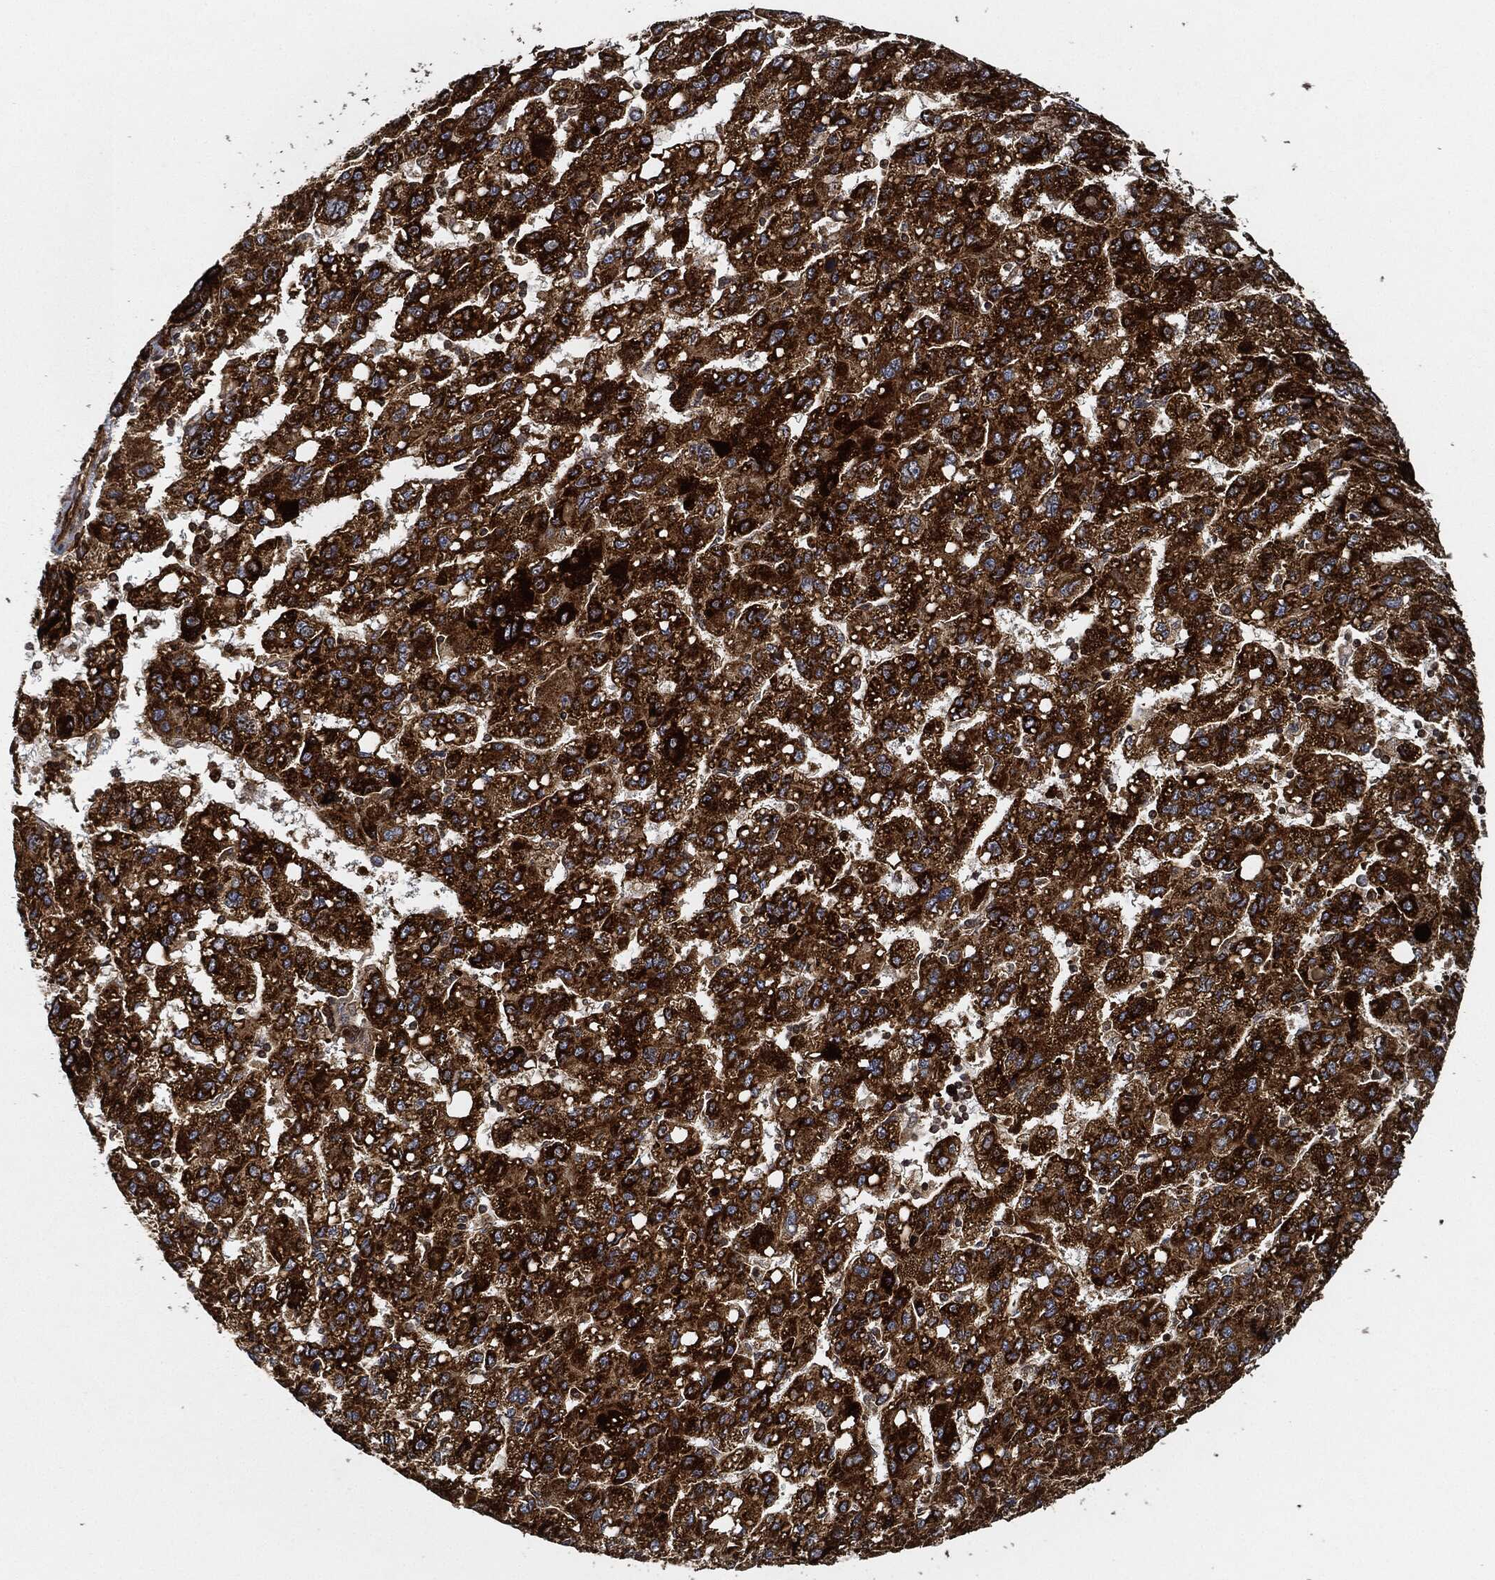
{"staining": {"intensity": "strong", "quantity": ">75%", "location": "cytoplasmic/membranous"}, "tissue": "liver cancer", "cell_type": "Tumor cells", "image_type": "cancer", "snomed": [{"axis": "morphology", "description": "Carcinoma, Hepatocellular, NOS"}, {"axis": "topography", "description": "Liver"}], "caption": "The immunohistochemical stain labels strong cytoplasmic/membranous positivity in tumor cells of liver cancer (hepatocellular carcinoma) tissue.", "gene": "MAP3K3", "patient": {"sex": "female", "age": 82}}